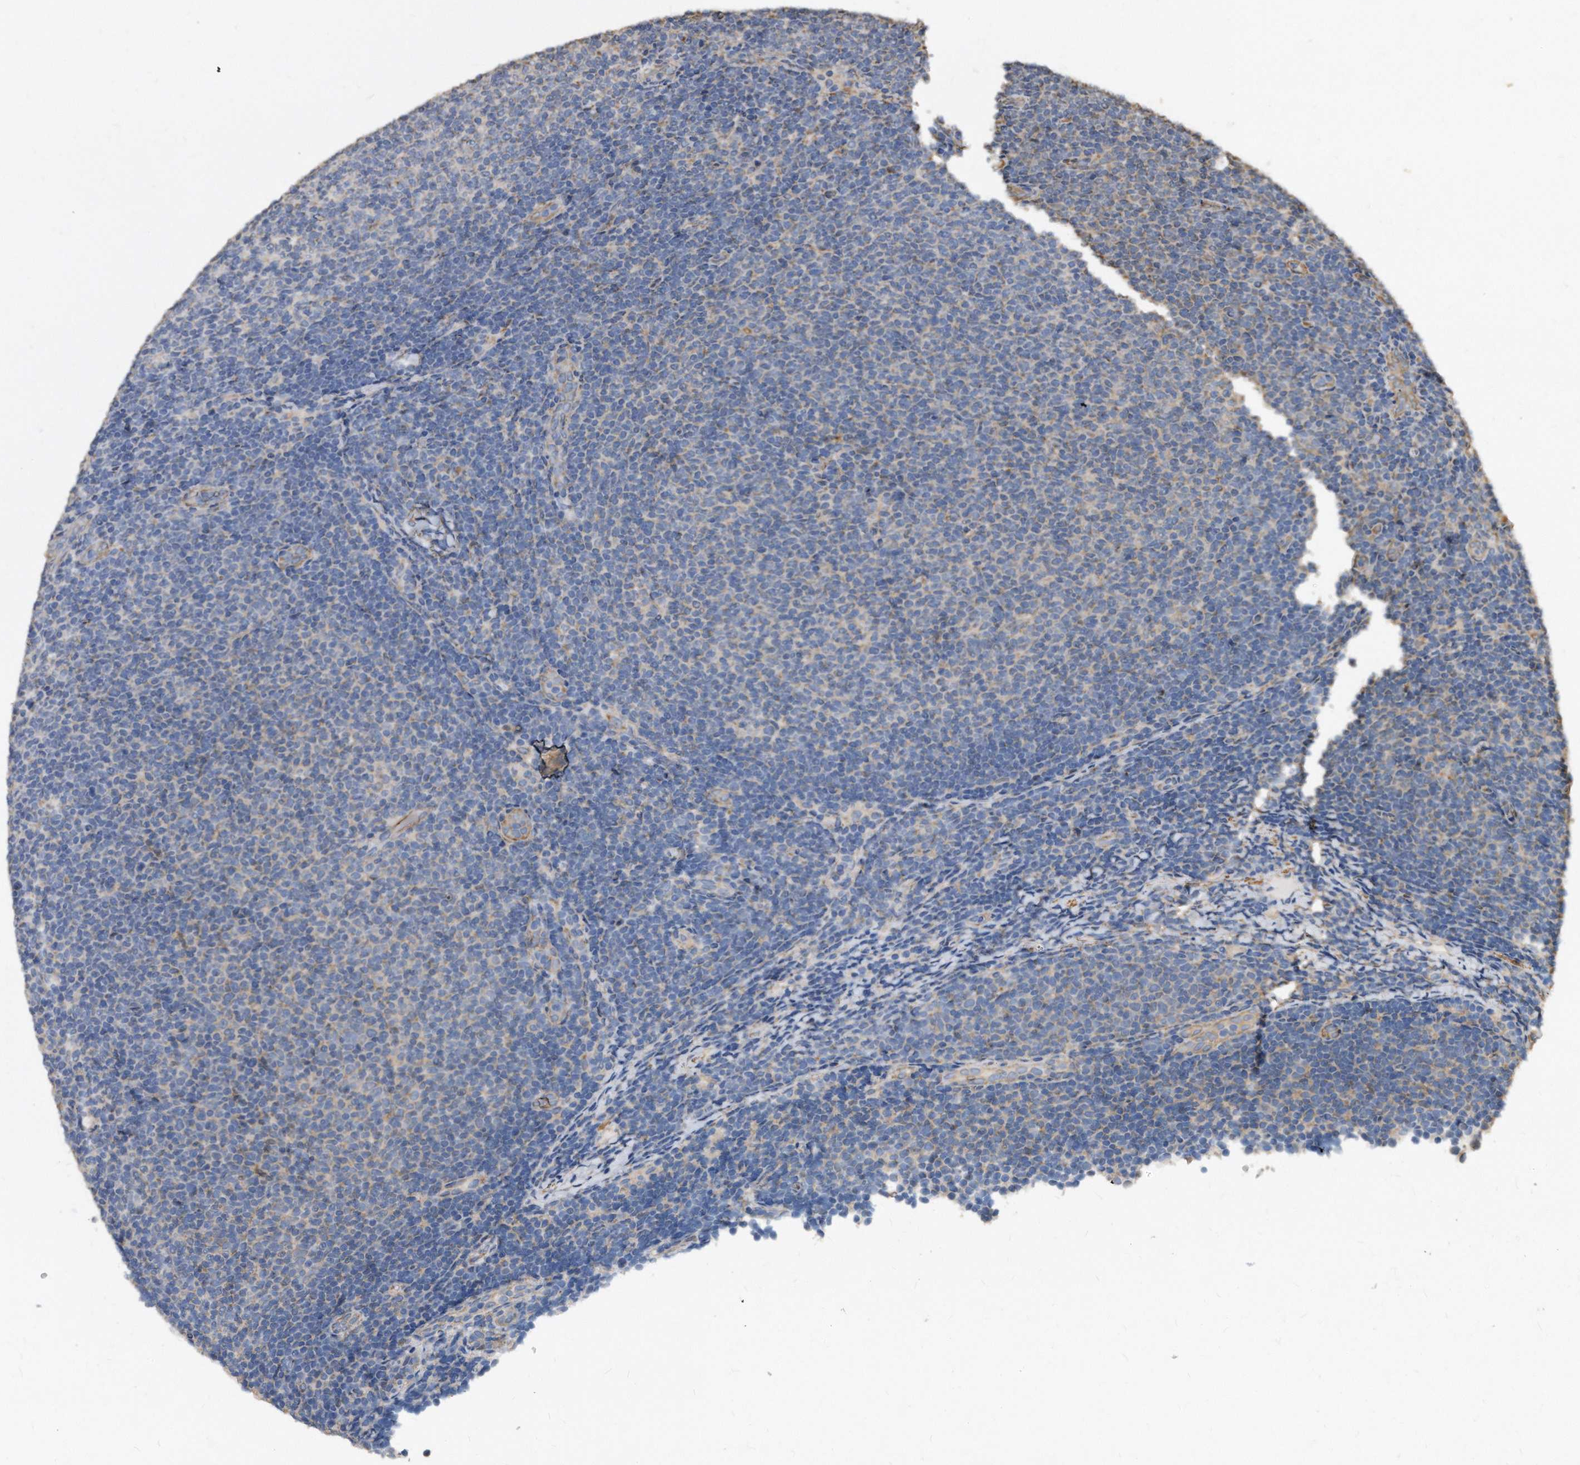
{"staining": {"intensity": "weak", "quantity": "<25%", "location": "cytoplasmic/membranous"}, "tissue": "lymphoma", "cell_type": "Tumor cells", "image_type": "cancer", "snomed": [{"axis": "morphology", "description": "Malignant lymphoma, non-Hodgkin's type, Low grade"}, {"axis": "topography", "description": "Lymph node"}], "caption": "High power microscopy micrograph of an IHC micrograph of lymphoma, revealing no significant positivity in tumor cells.", "gene": "DUSP22", "patient": {"sex": "male", "age": 66}}